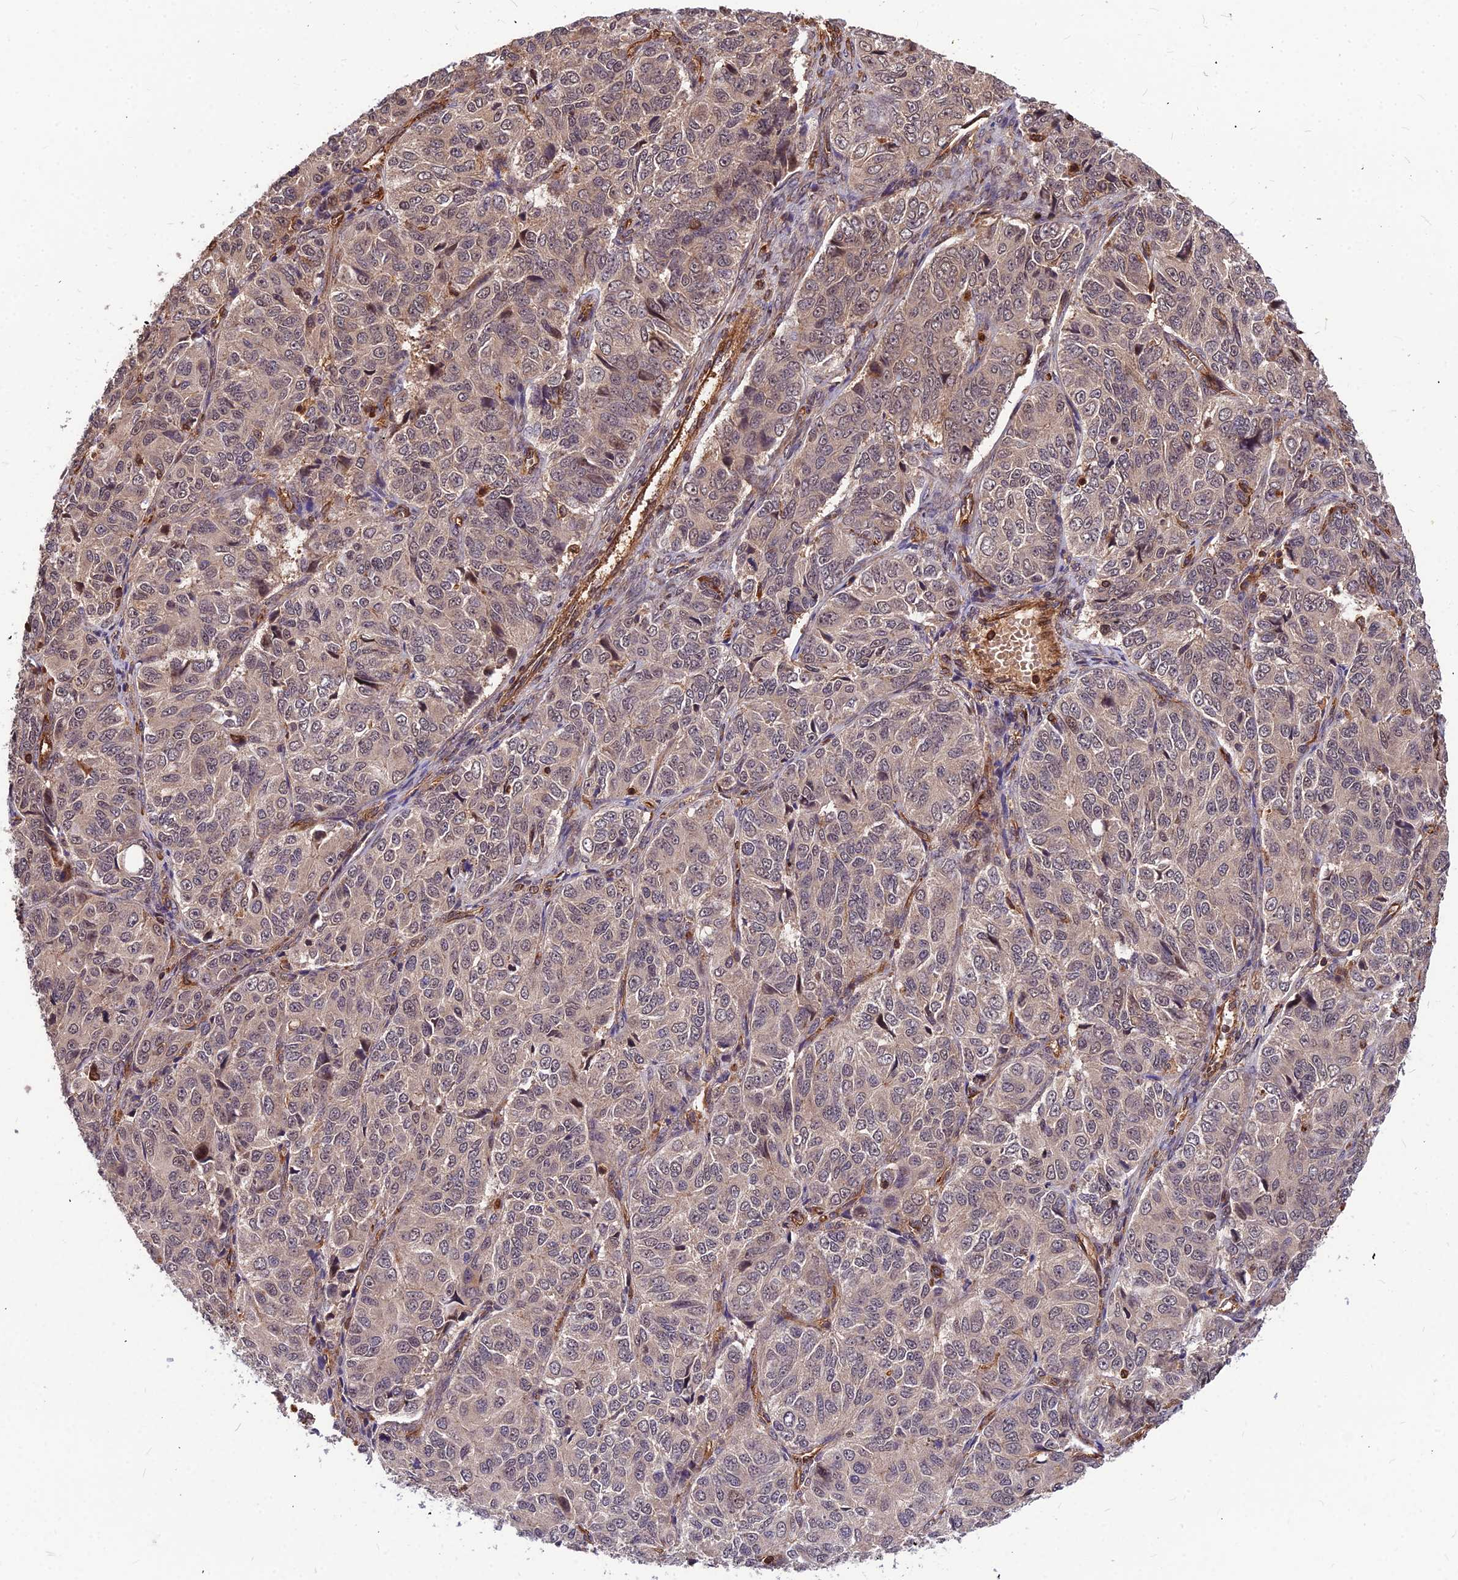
{"staining": {"intensity": "weak", "quantity": "25%-75%", "location": "cytoplasmic/membranous,nuclear"}, "tissue": "ovarian cancer", "cell_type": "Tumor cells", "image_type": "cancer", "snomed": [{"axis": "morphology", "description": "Carcinoma, endometroid"}, {"axis": "topography", "description": "Ovary"}], "caption": "The immunohistochemical stain shows weak cytoplasmic/membranous and nuclear positivity in tumor cells of ovarian endometroid carcinoma tissue.", "gene": "ZNF467", "patient": {"sex": "female", "age": 51}}